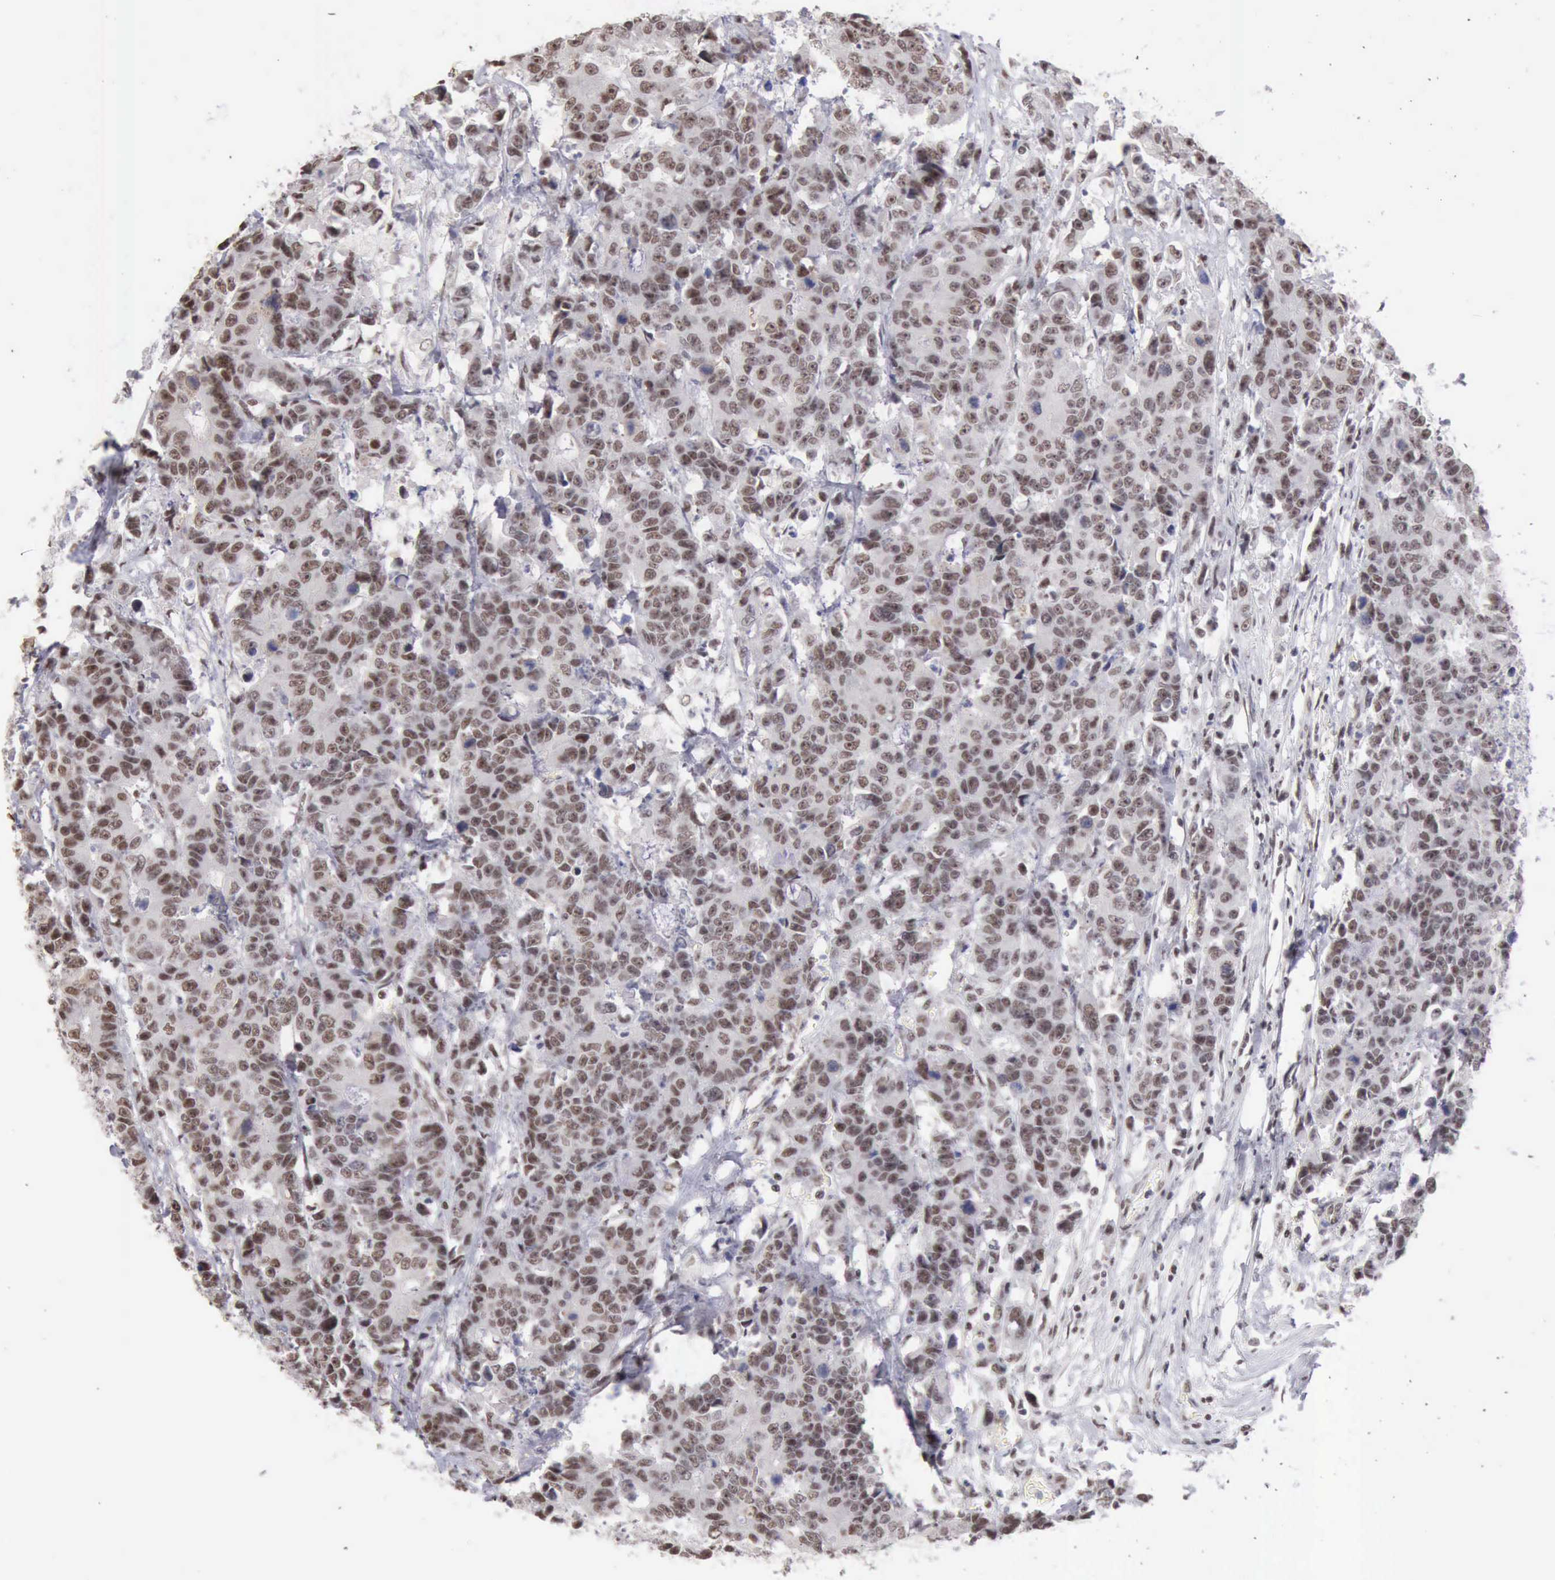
{"staining": {"intensity": "moderate", "quantity": ">75%", "location": "nuclear"}, "tissue": "colorectal cancer", "cell_type": "Tumor cells", "image_type": "cancer", "snomed": [{"axis": "morphology", "description": "Adenocarcinoma, NOS"}, {"axis": "topography", "description": "Colon"}], "caption": "Tumor cells show medium levels of moderate nuclear staining in about >75% of cells in human colorectal cancer.", "gene": "TAF1", "patient": {"sex": "female", "age": 86}}